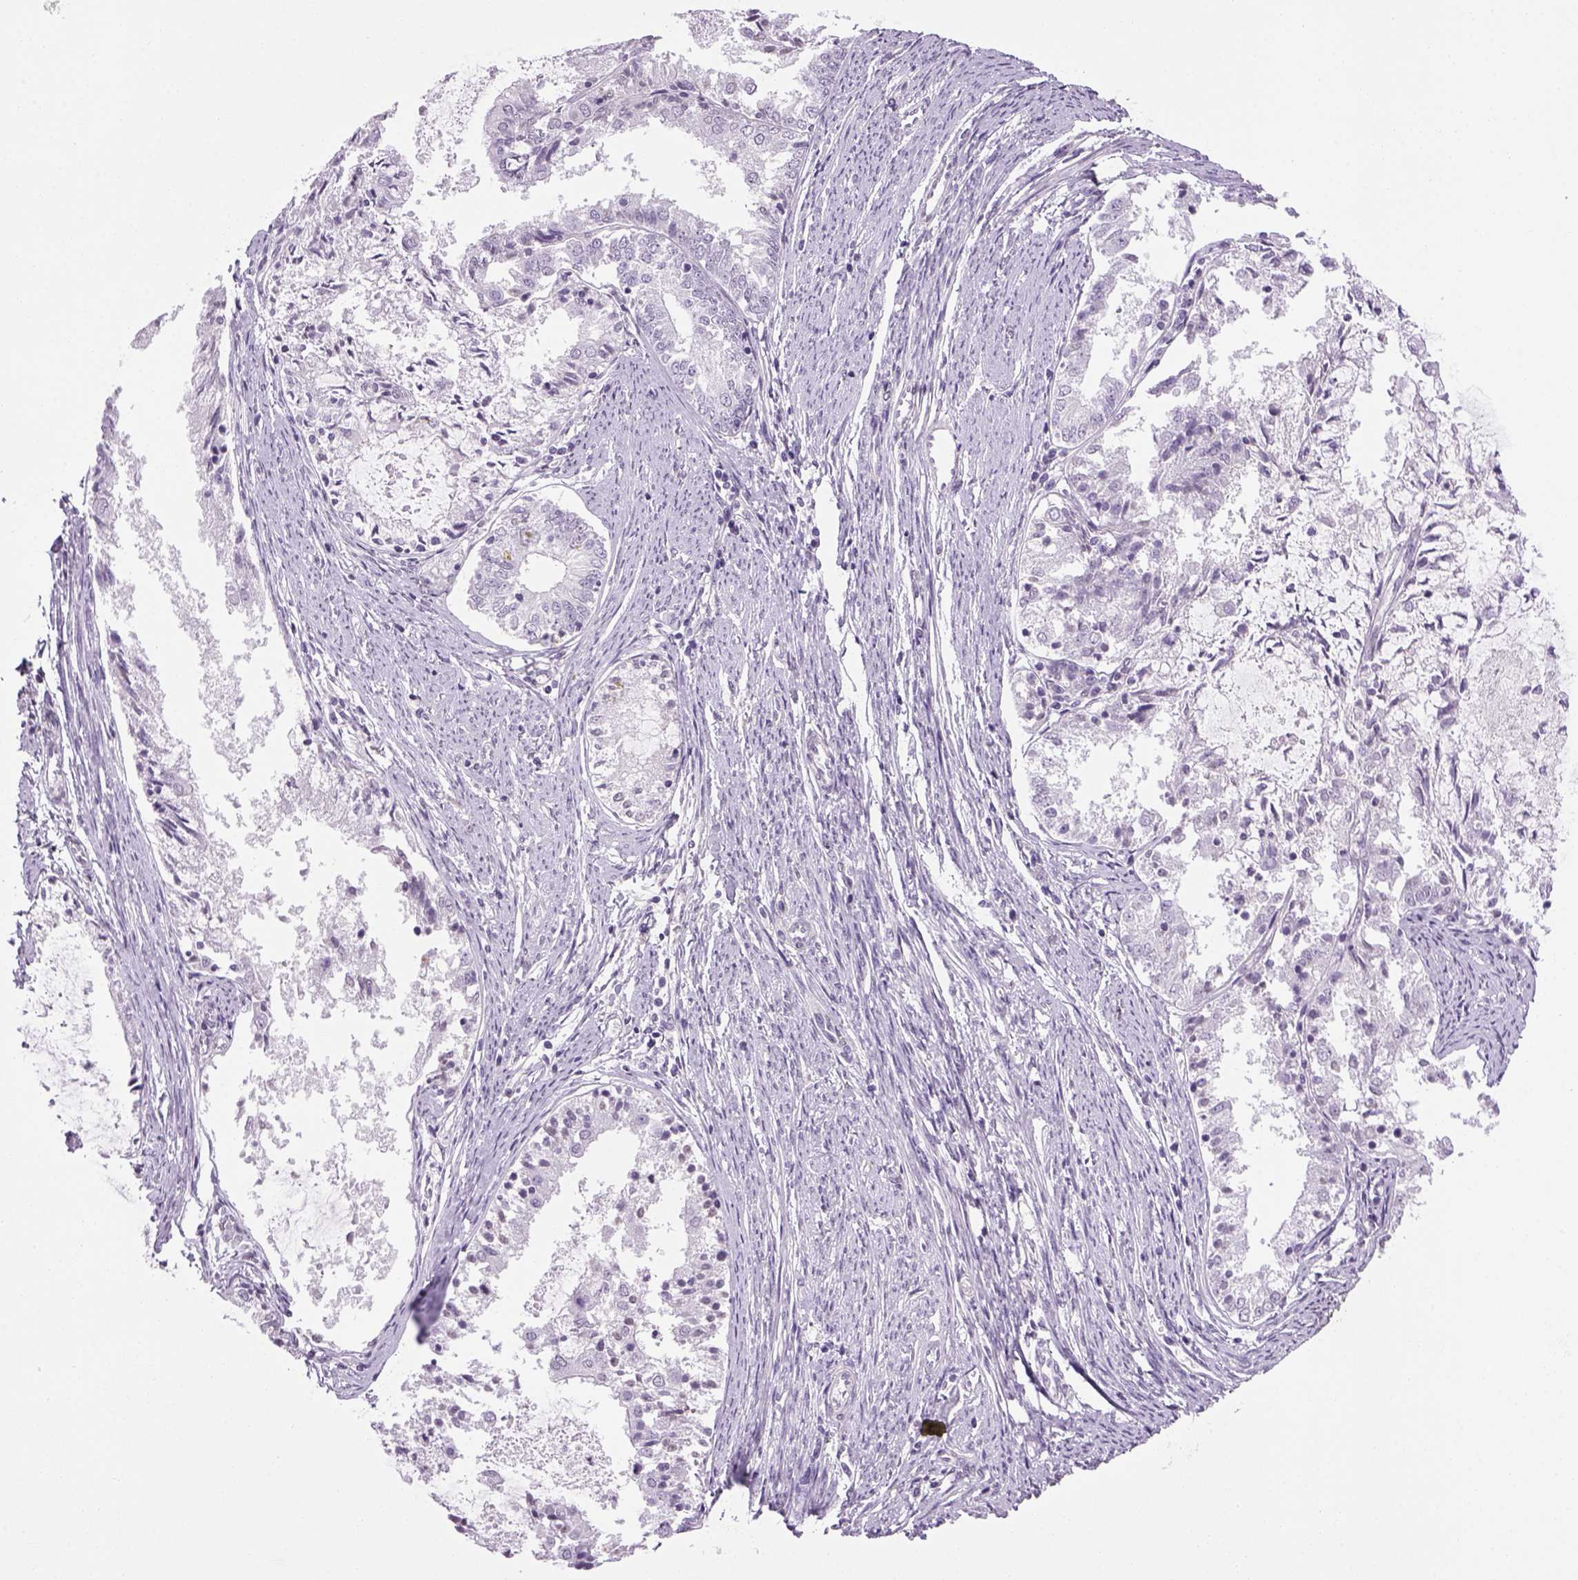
{"staining": {"intensity": "negative", "quantity": "none", "location": "none"}, "tissue": "endometrial cancer", "cell_type": "Tumor cells", "image_type": "cancer", "snomed": [{"axis": "morphology", "description": "Adenocarcinoma, NOS"}, {"axis": "topography", "description": "Endometrium"}], "caption": "There is no significant positivity in tumor cells of adenocarcinoma (endometrial).", "gene": "PRRT1", "patient": {"sex": "female", "age": 57}}